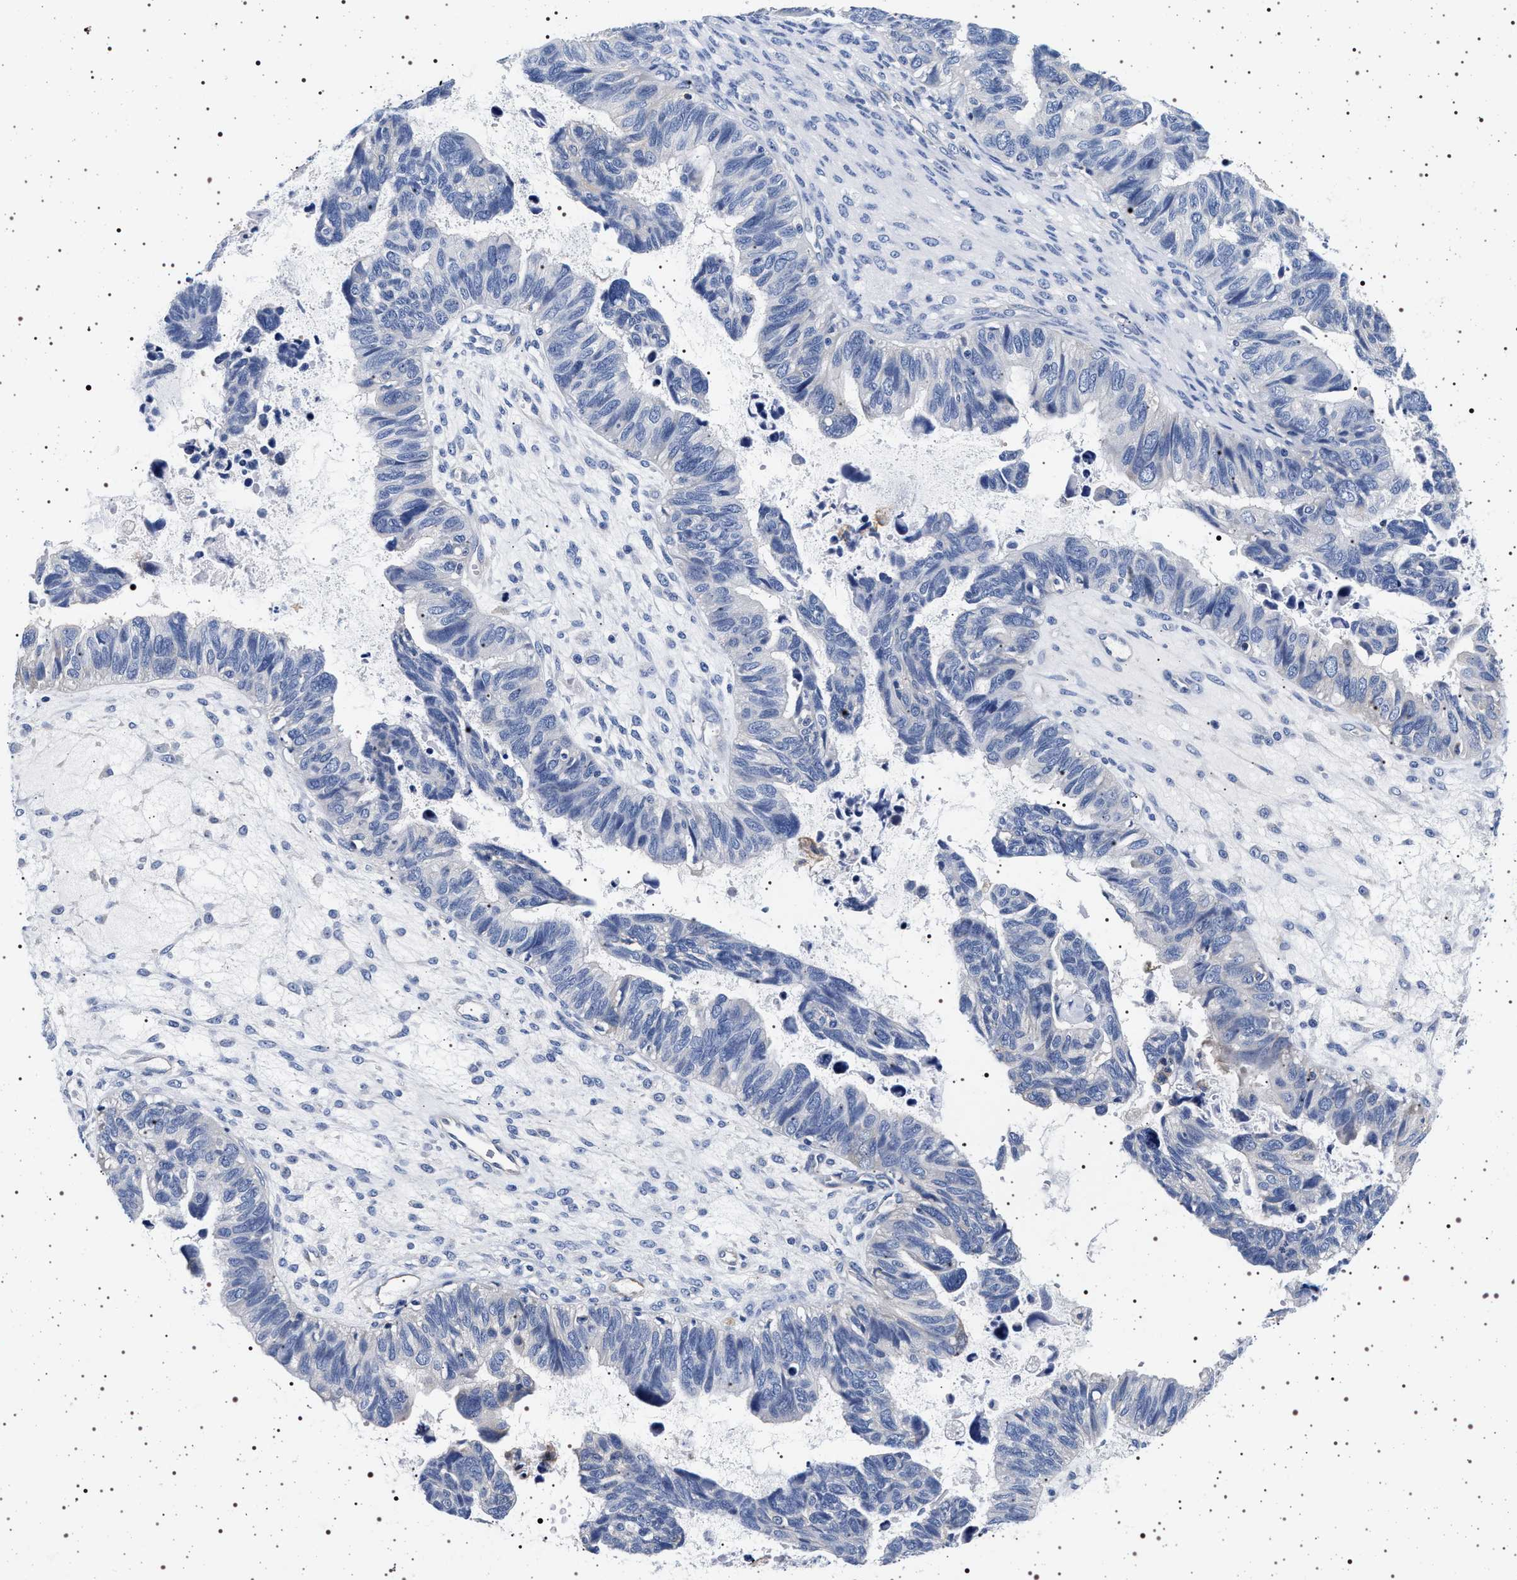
{"staining": {"intensity": "negative", "quantity": "none", "location": "none"}, "tissue": "ovarian cancer", "cell_type": "Tumor cells", "image_type": "cancer", "snomed": [{"axis": "morphology", "description": "Cystadenocarcinoma, serous, NOS"}, {"axis": "topography", "description": "Ovary"}], "caption": "IHC image of human ovarian cancer stained for a protein (brown), which reveals no staining in tumor cells.", "gene": "HSD17B1", "patient": {"sex": "female", "age": 79}}